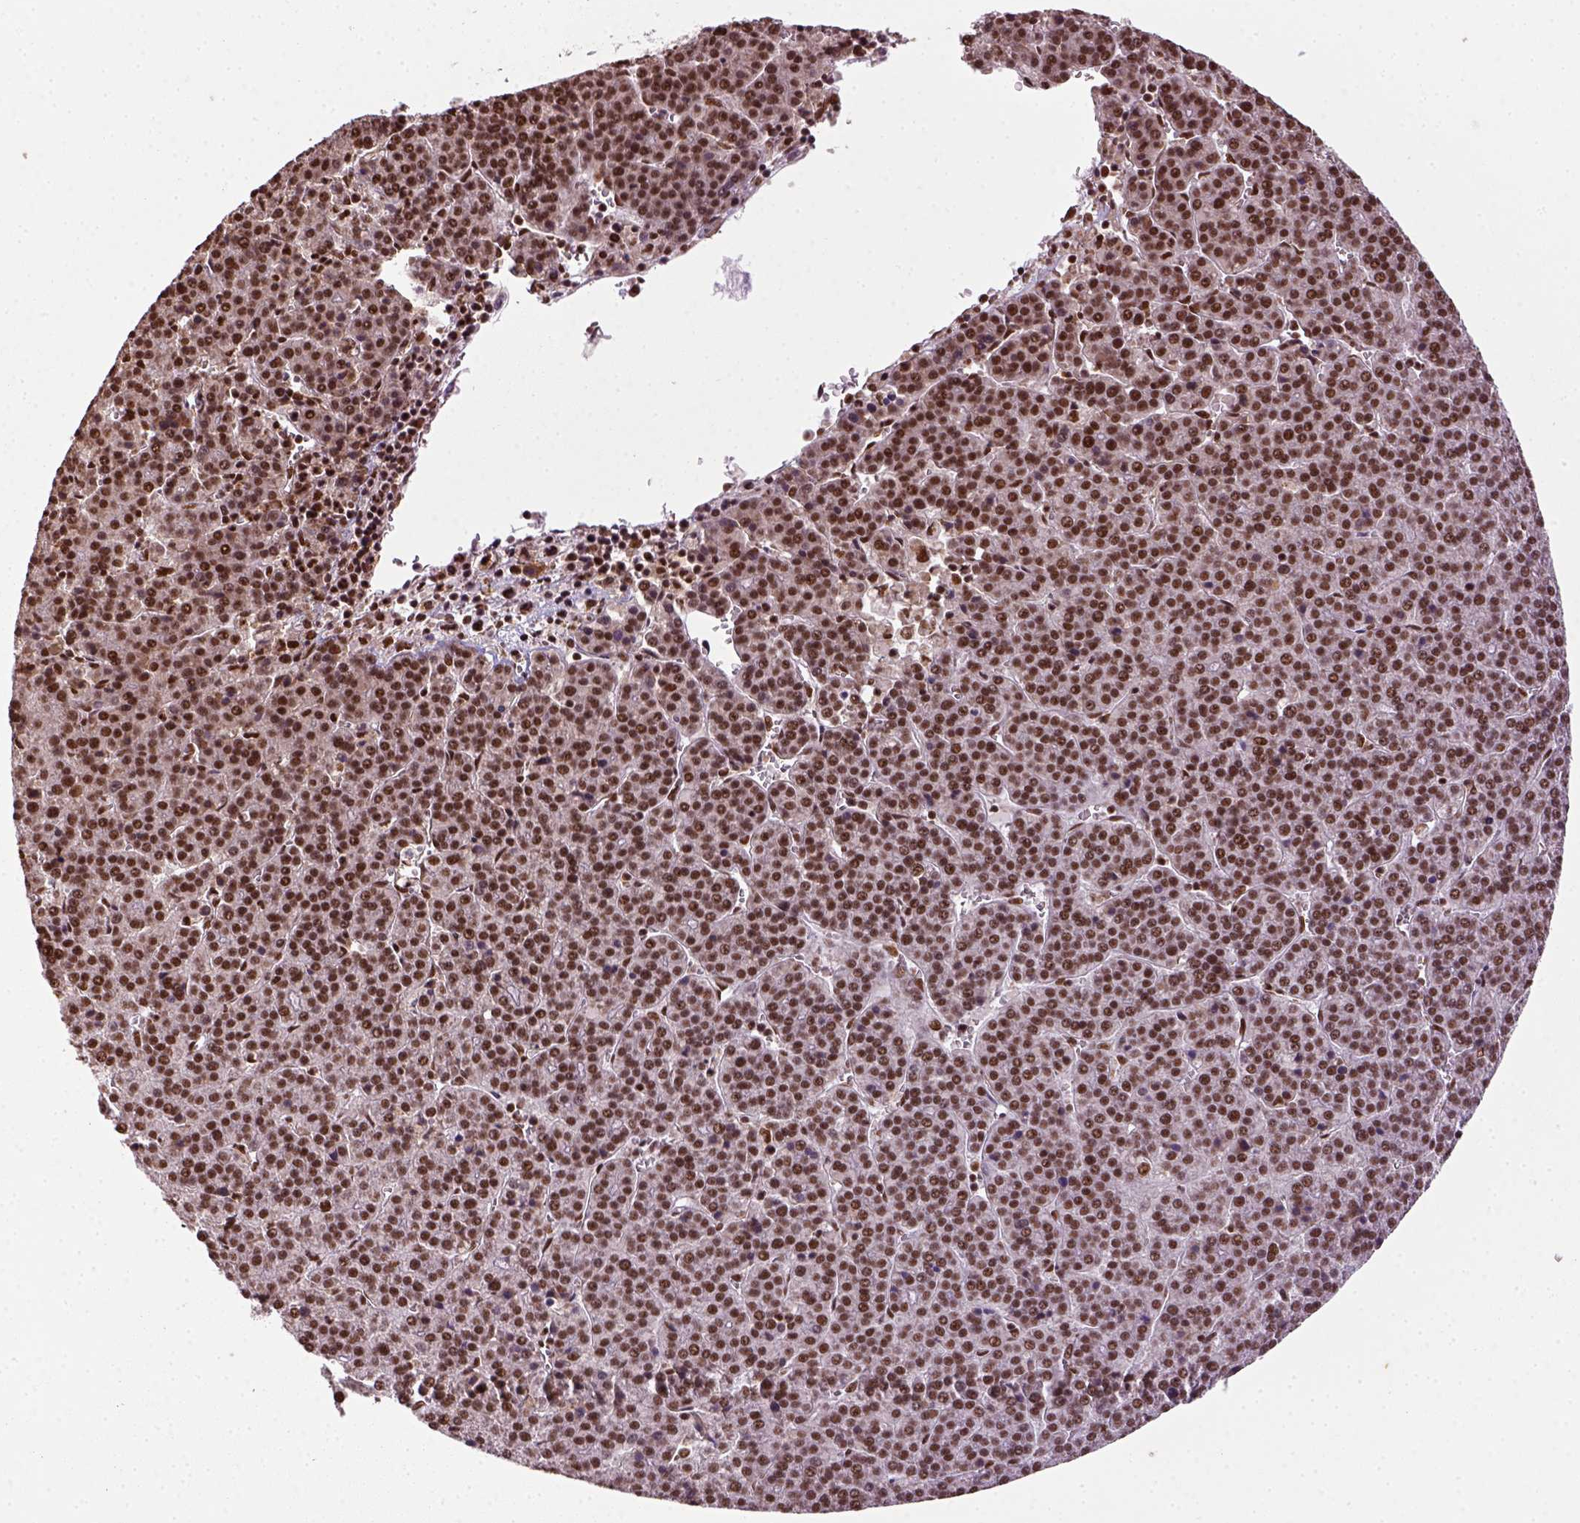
{"staining": {"intensity": "moderate", "quantity": ">75%", "location": "nuclear"}, "tissue": "liver cancer", "cell_type": "Tumor cells", "image_type": "cancer", "snomed": [{"axis": "morphology", "description": "Carcinoma, Hepatocellular, NOS"}, {"axis": "topography", "description": "Liver"}], "caption": "IHC of liver hepatocellular carcinoma demonstrates medium levels of moderate nuclear staining in about >75% of tumor cells. (IHC, brightfield microscopy, high magnification).", "gene": "CCAR1", "patient": {"sex": "female", "age": 58}}